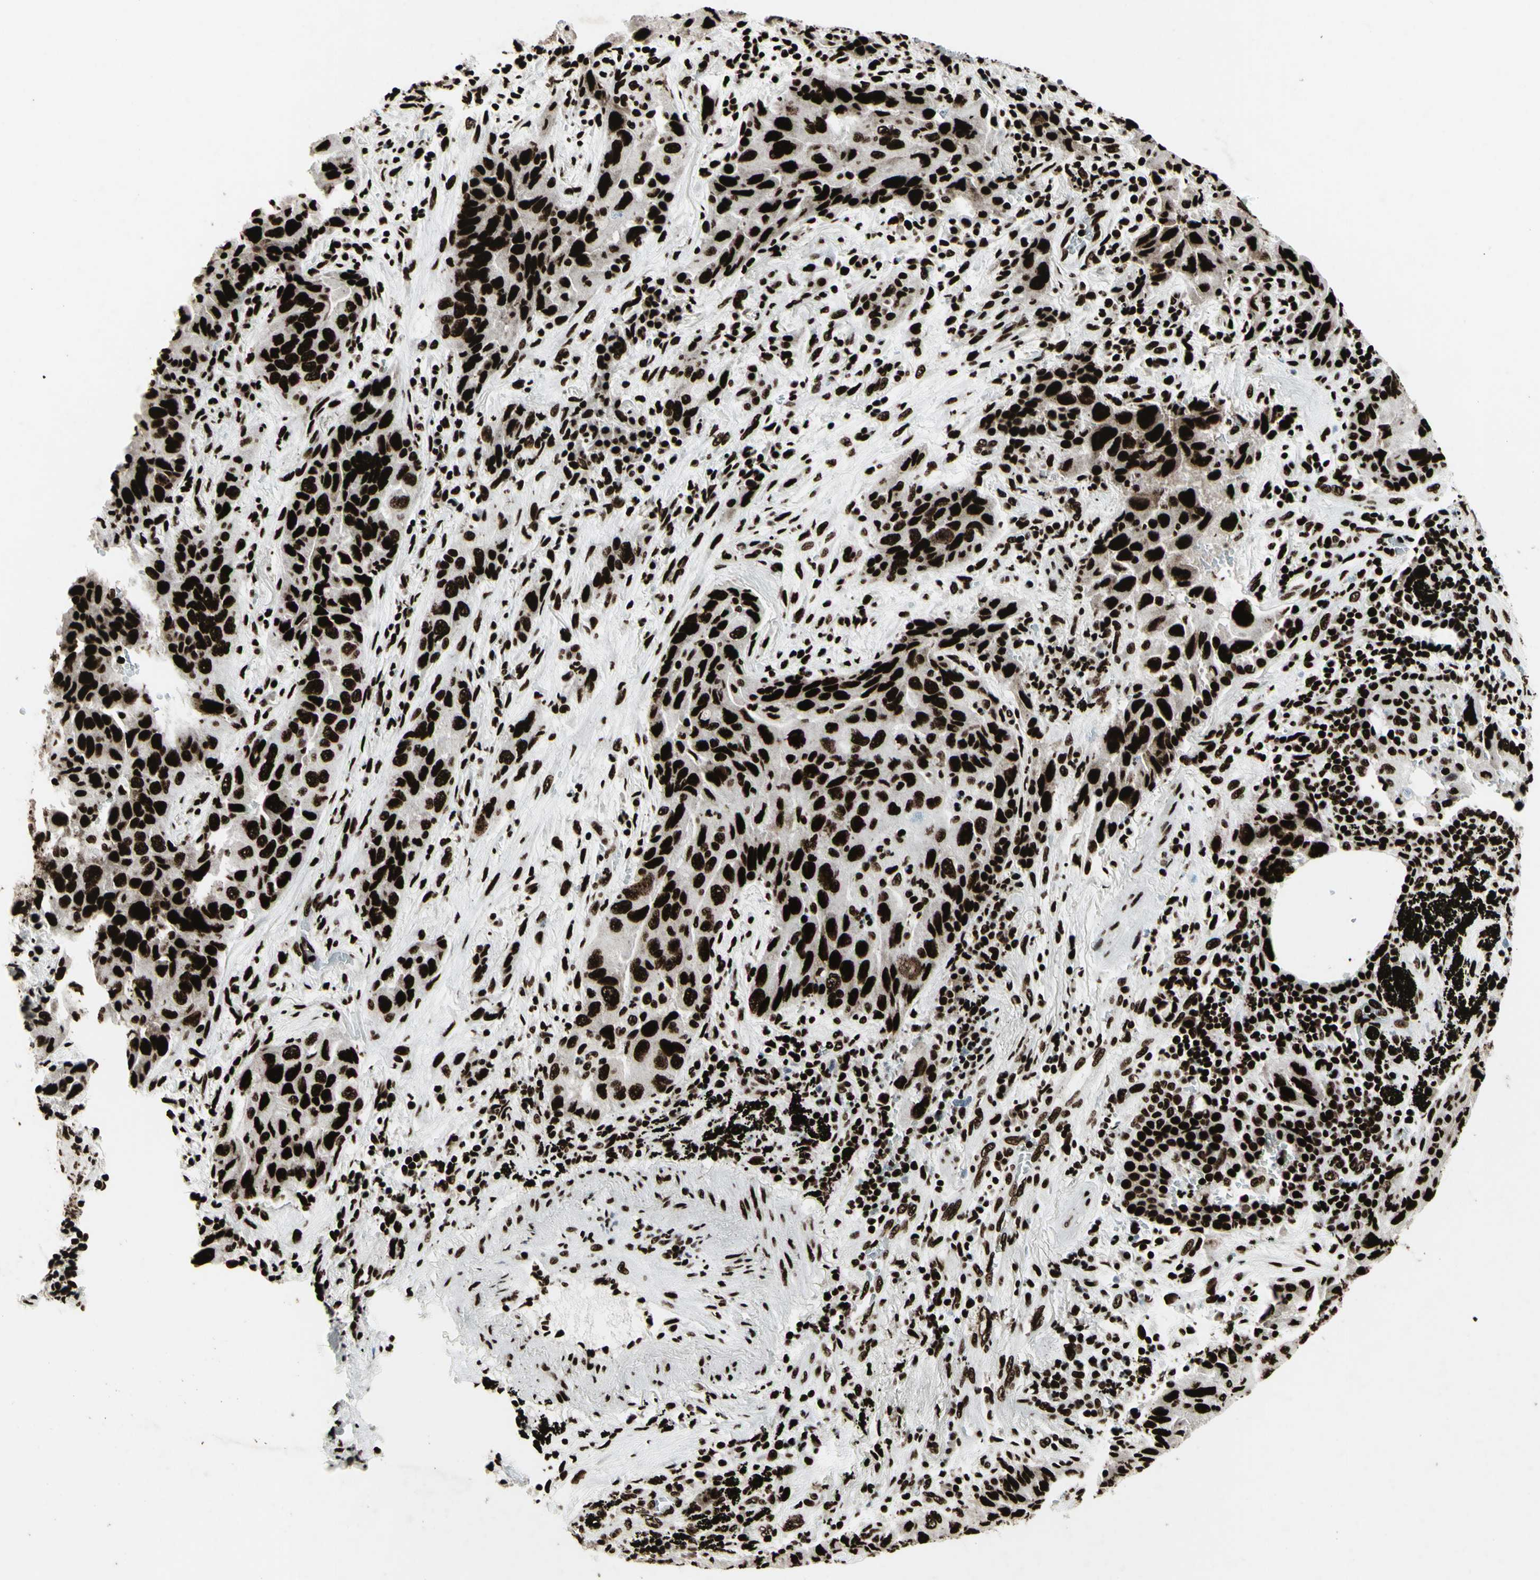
{"staining": {"intensity": "strong", "quantity": ">75%", "location": "nuclear"}, "tissue": "lung cancer", "cell_type": "Tumor cells", "image_type": "cancer", "snomed": [{"axis": "morphology", "description": "Adenocarcinoma, NOS"}, {"axis": "topography", "description": "Lung"}], "caption": "Immunohistochemical staining of human lung adenocarcinoma exhibits high levels of strong nuclear protein staining in approximately >75% of tumor cells.", "gene": "U2AF2", "patient": {"sex": "female", "age": 65}}